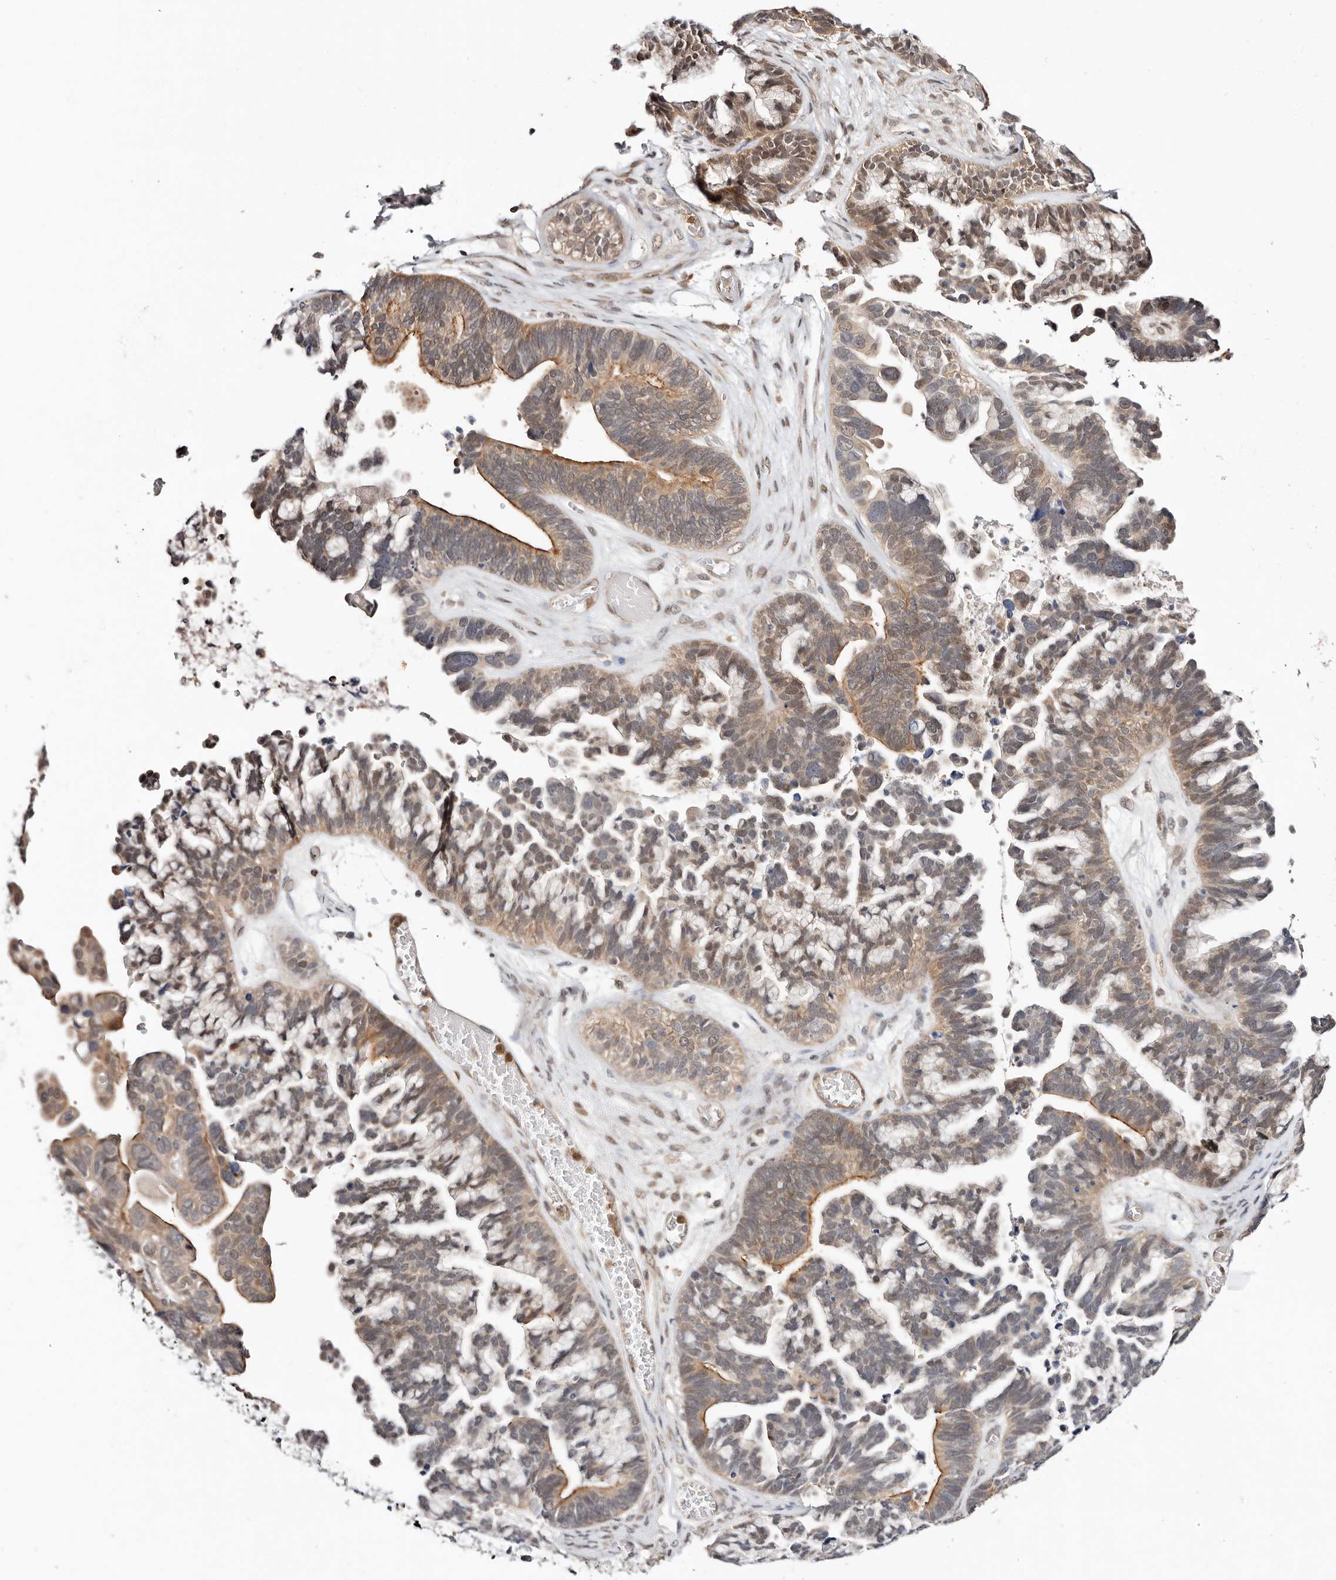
{"staining": {"intensity": "moderate", "quantity": "25%-75%", "location": "cytoplasmic/membranous"}, "tissue": "ovarian cancer", "cell_type": "Tumor cells", "image_type": "cancer", "snomed": [{"axis": "morphology", "description": "Cystadenocarcinoma, serous, NOS"}, {"axis": "topography", "description": "Ovary"}], "caption": "High-magnification brightfield microscopy of ovarian serous cystadenocarcinoma stained with DAB (3,3'-diaminobenzidine) (brown) and counterstained with hematoxylin (blue). tumor cells exhibit moderate cytoplasmic/membranous staining is present in approximately25%-75% of cells.", "gene": "STAT5A", "patient": {"sex": "female", "age": 56}}